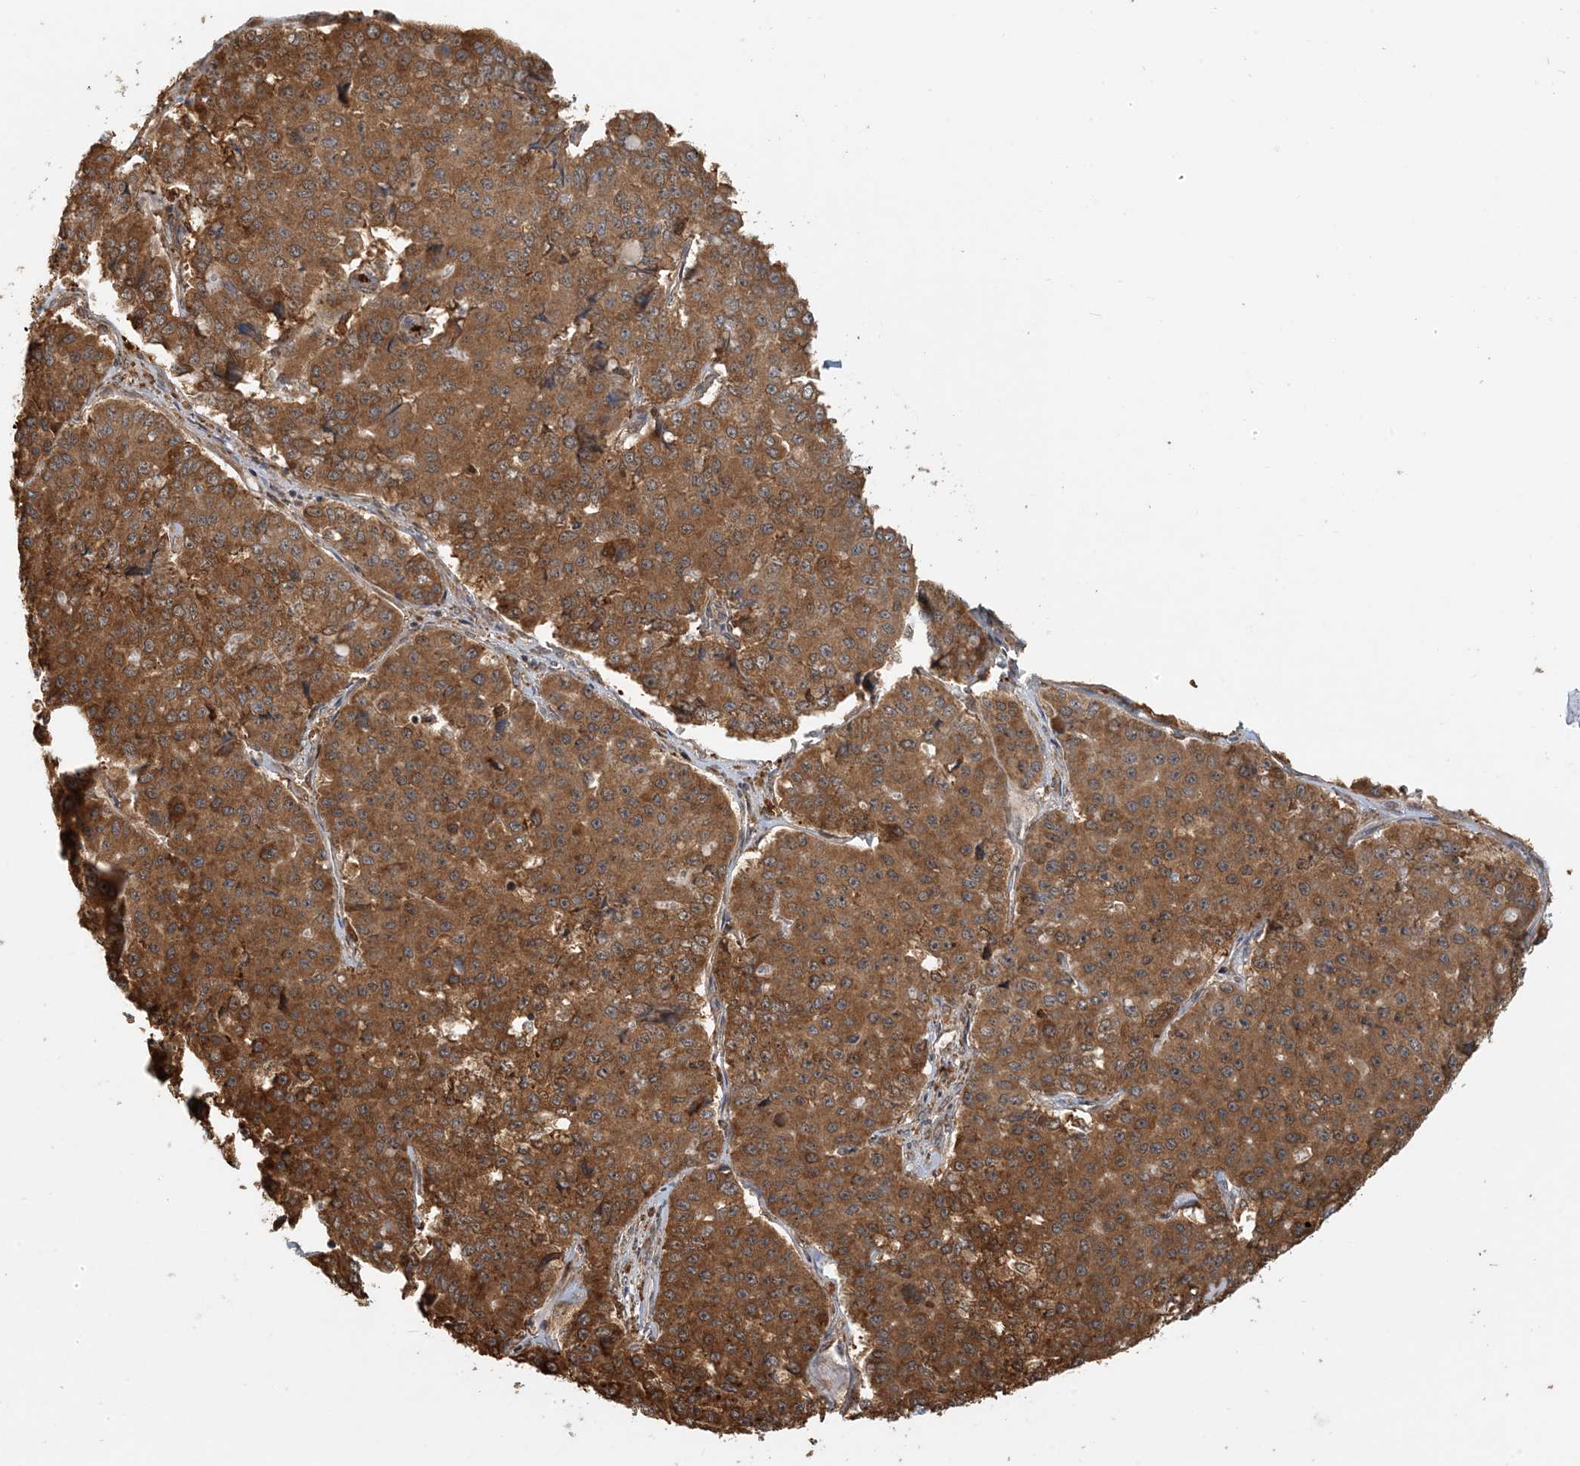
{"staining": {"intensity": "moderate", "quantity": ">75%", "location": "cytoplasmic/membranous"}, "tissue": "pancreatic cancer", "cell_type": "Tumor cells", "image_type": "cancer", "snomed": [{"axis": "morphology", "description": "Adenocarcinoma, NOS"}, {"axis": "topography", "description": "Pancreas"}], "caption": "Immunohistochemistry of human pancreatic adenocarcinoma exhibits medium levels of moderate cytoplasmic/membranous positivity in about >75% of tumor cells.", "gene": "HNMT", "patient": {"sex": "male", "age": 50}}